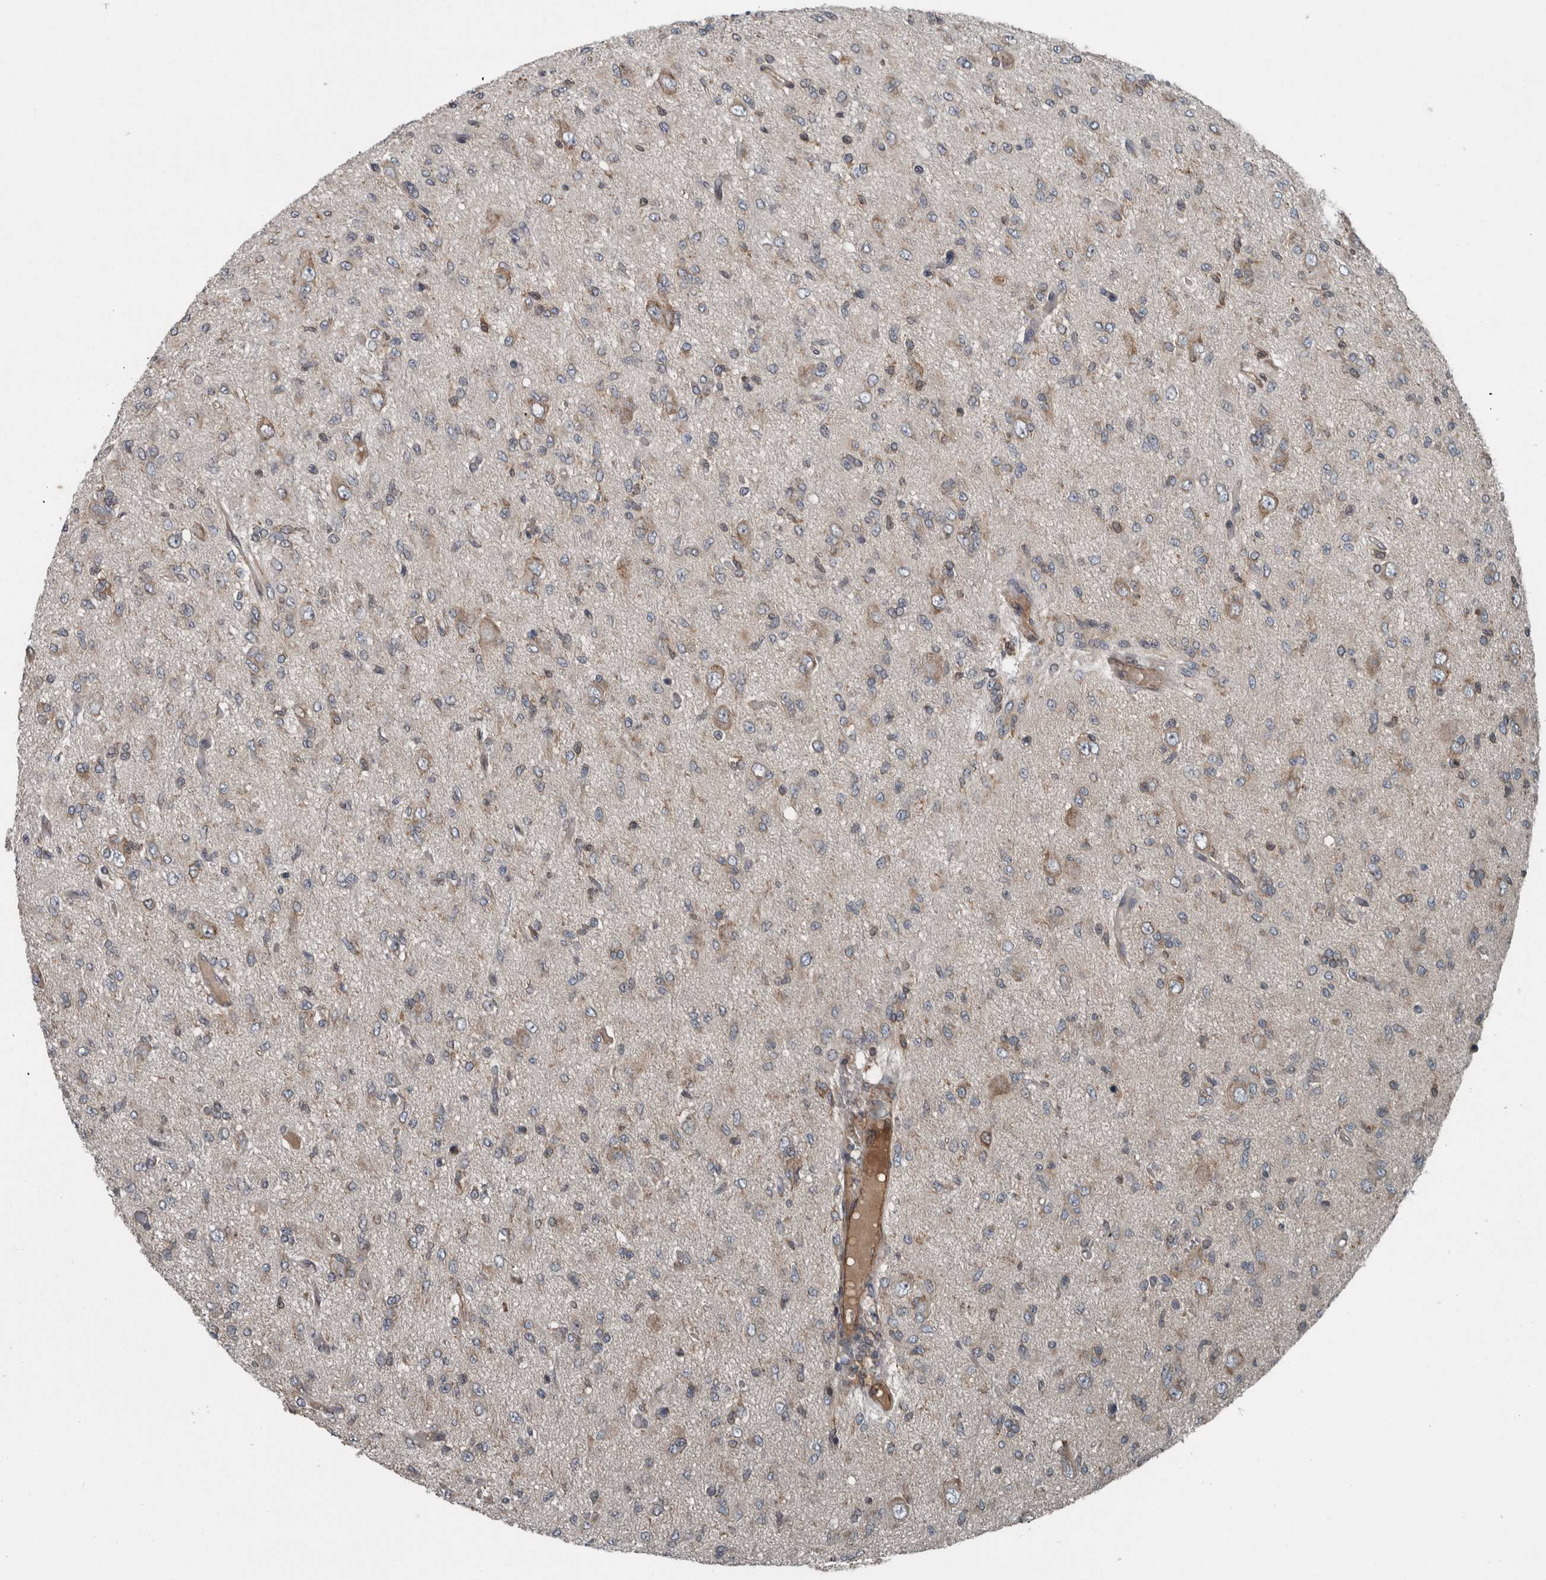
{"staining": {"intensity": "weak", "quantity": "<25%", "location": "cytoplasmic/membranous"}, "tissue": "glioma", "cell_type": "Tumor cells", "image_type": "cancer", "snomed": [{"axis": "morphology", "description": "Glioma, malignant, High grade"}, {"axis": "topography", "description": "Brain"}], "caption": "This image is of glioma stained with immunohistochemistry (IHC) to label a protein in brown with the nuclei are counter-stained blue. There is no expression in tumor cells.", "gene": "EXOC8", "patient": {"sex": "female", "age": 59}}